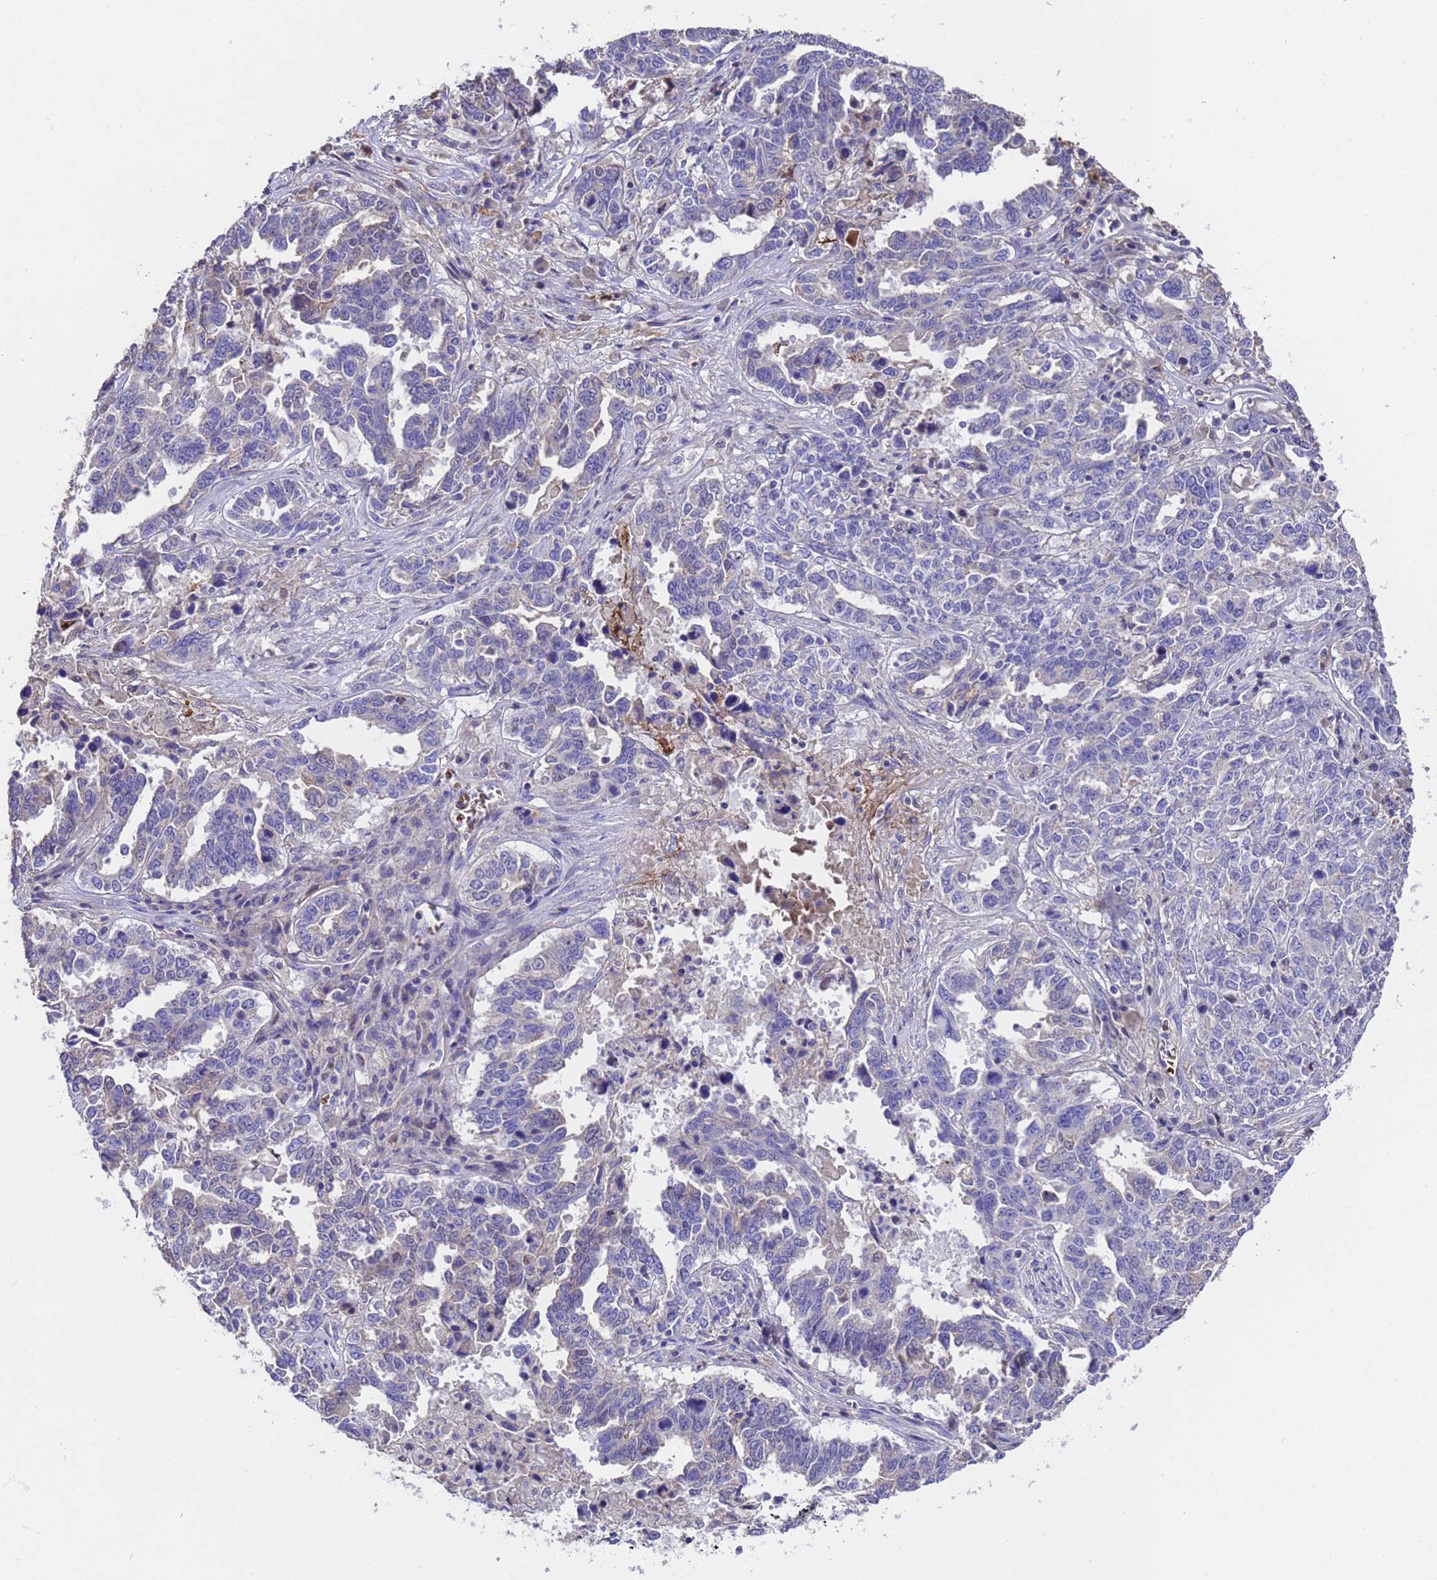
{"staining": {"intensity": "negative", "quantity": "none", "location": "none"}, "tissue": "ovarian cancer", "cell_type": "Tumor cells", "image_type": "cancer", "snomed": [{"axis": "morphology", "description": "Carcinoma, endometroid"}, {"axis": "topography", "description": "Ovary"}], "caption": "DAB immunohistochemical staining of ovarian endometroid carcinoma demonstrates no significant staining in tumor cells.", "gene": "ELP6", "patient": {"sex": "female", "age": 62}}